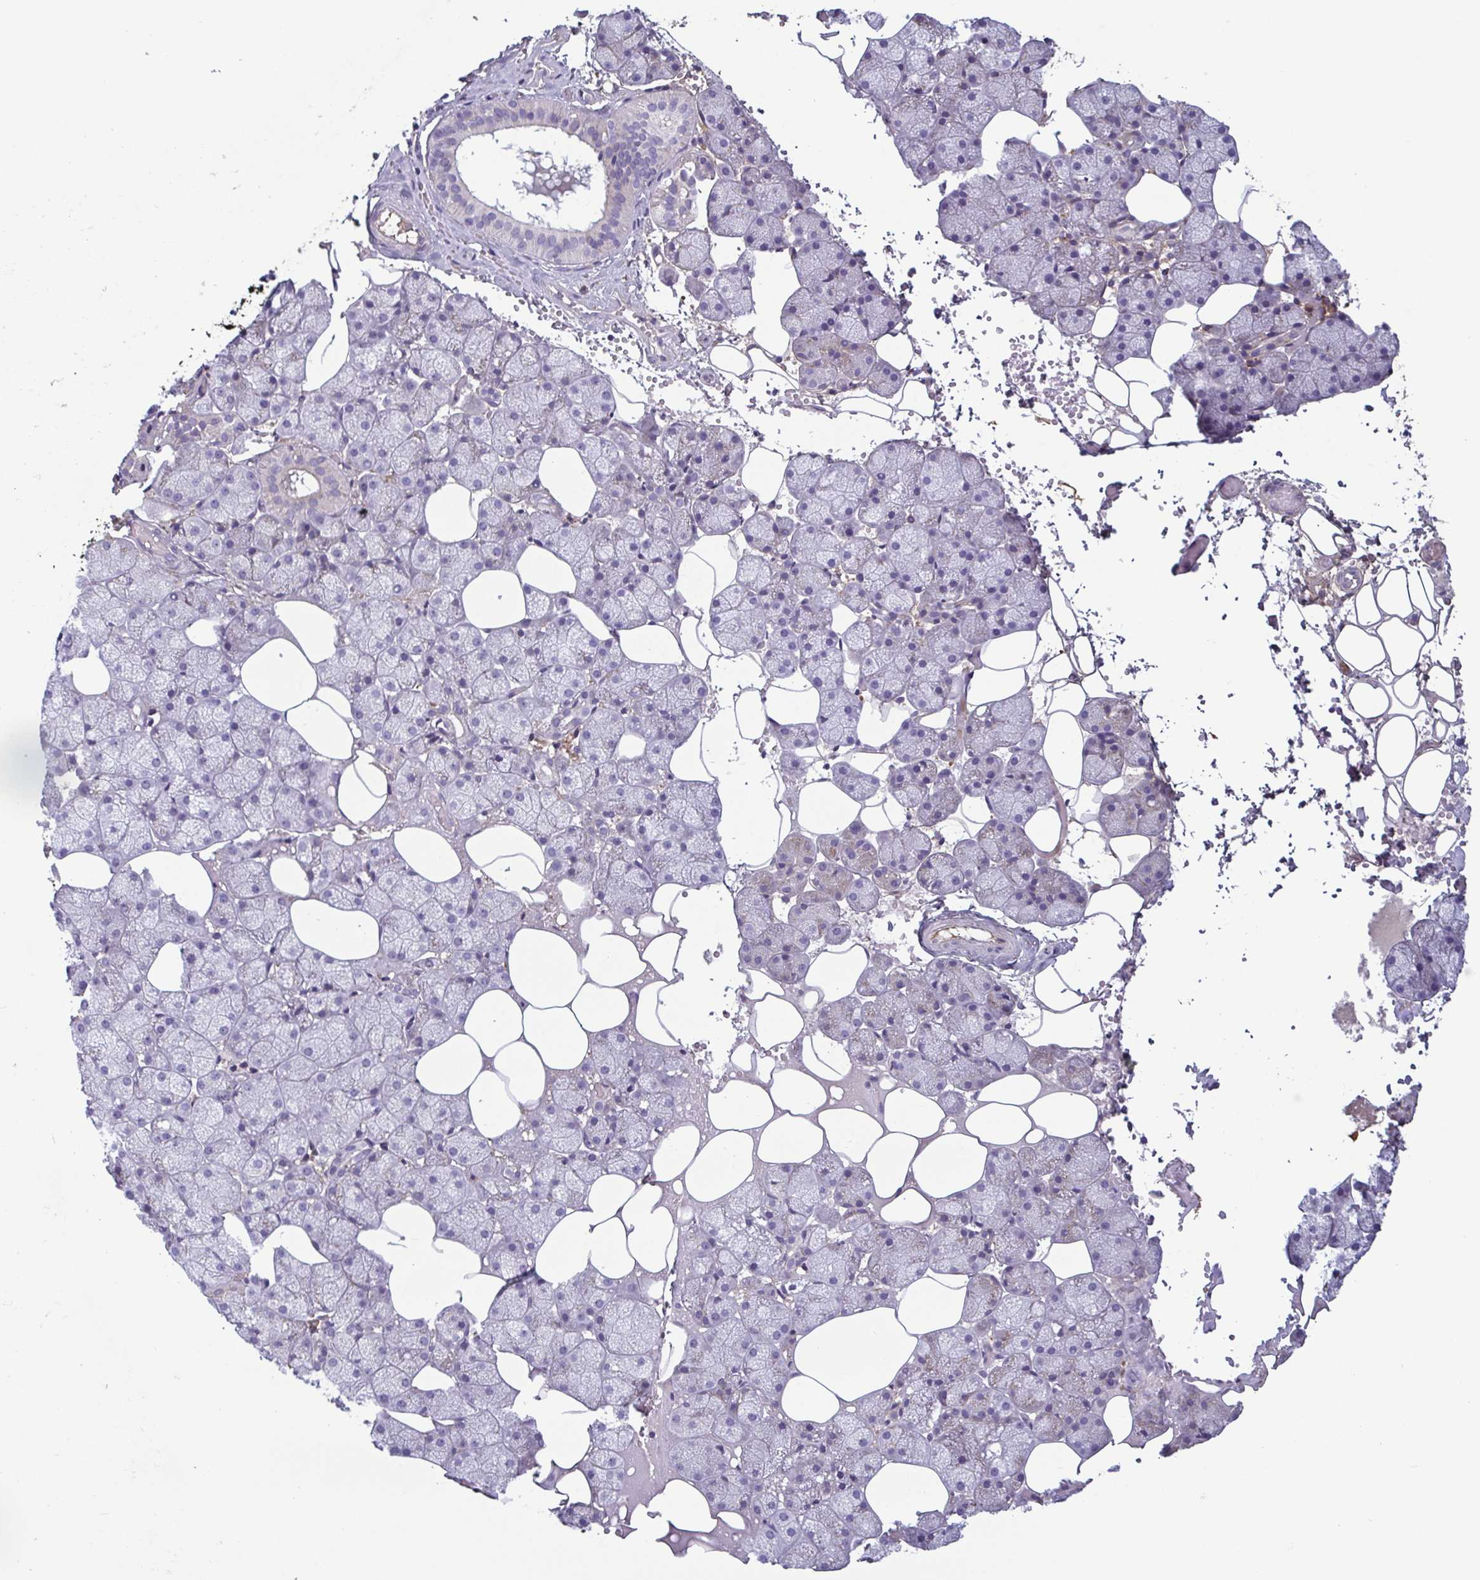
{"staining": {"intensity": "negative", "quantity": "none", "location": "none"}, "tissue": "salivary gland", "cell_type": "Glandular cells", "image_type": "normal", "snomed": [{"axis": "morphology", "description": "Normal tissue, NOS"}, {"axis": "topography", "description": "Salivary gland"}], "caption": "This histopathology image is of normal salivary gland stained with immunohistochemistry to label a protein in brown with the nuclei are counter-stained blue. There is no positivity in glandular cells. (DAB immunohistochemistry visualized using brightfield microscopy, high magnification).", "gene": "ECM1", "patient": {"sex": "male", "age": 38}}